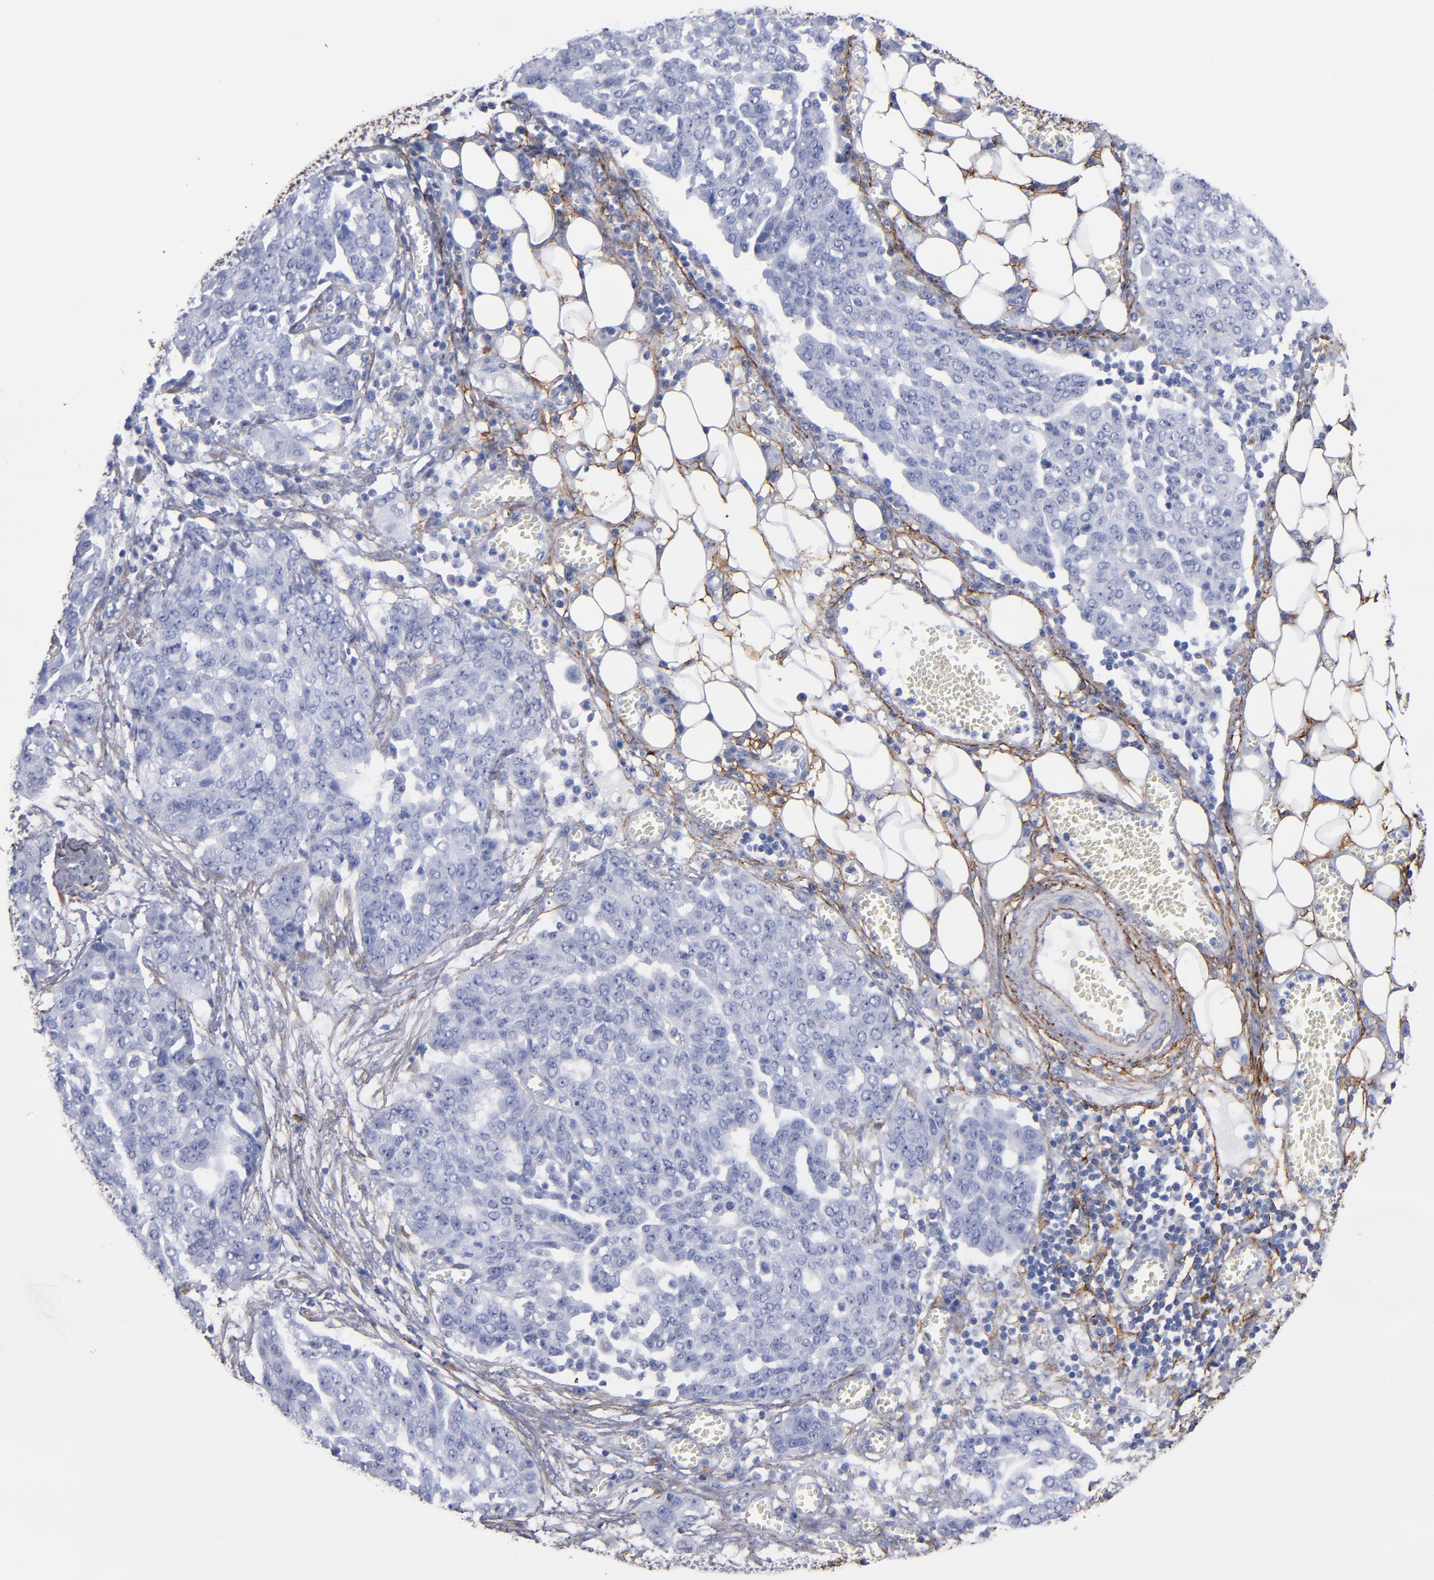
{"staining": {"intensity": "negative", "quantity": "none", "location": "none"}, "tissue": "ovarian cancer", "cell_type": "Tumor cells", "image_type": "cancer", "snomed": [{"axis": "morphology", "description": "Cystadenocarcinoma, serous, NOS"}, {"axis": "topography", "description": "Soft tissue"}, {"axis": "topography", "description": "Ovary"}], "caption": "Immunohistochemistry of human serous cystadenocarcinoma (ovarian) demonstrates no positivity in tumor cells.", "gene": "EMILIN1", "patient": {"sex": "female", "age": 57}}